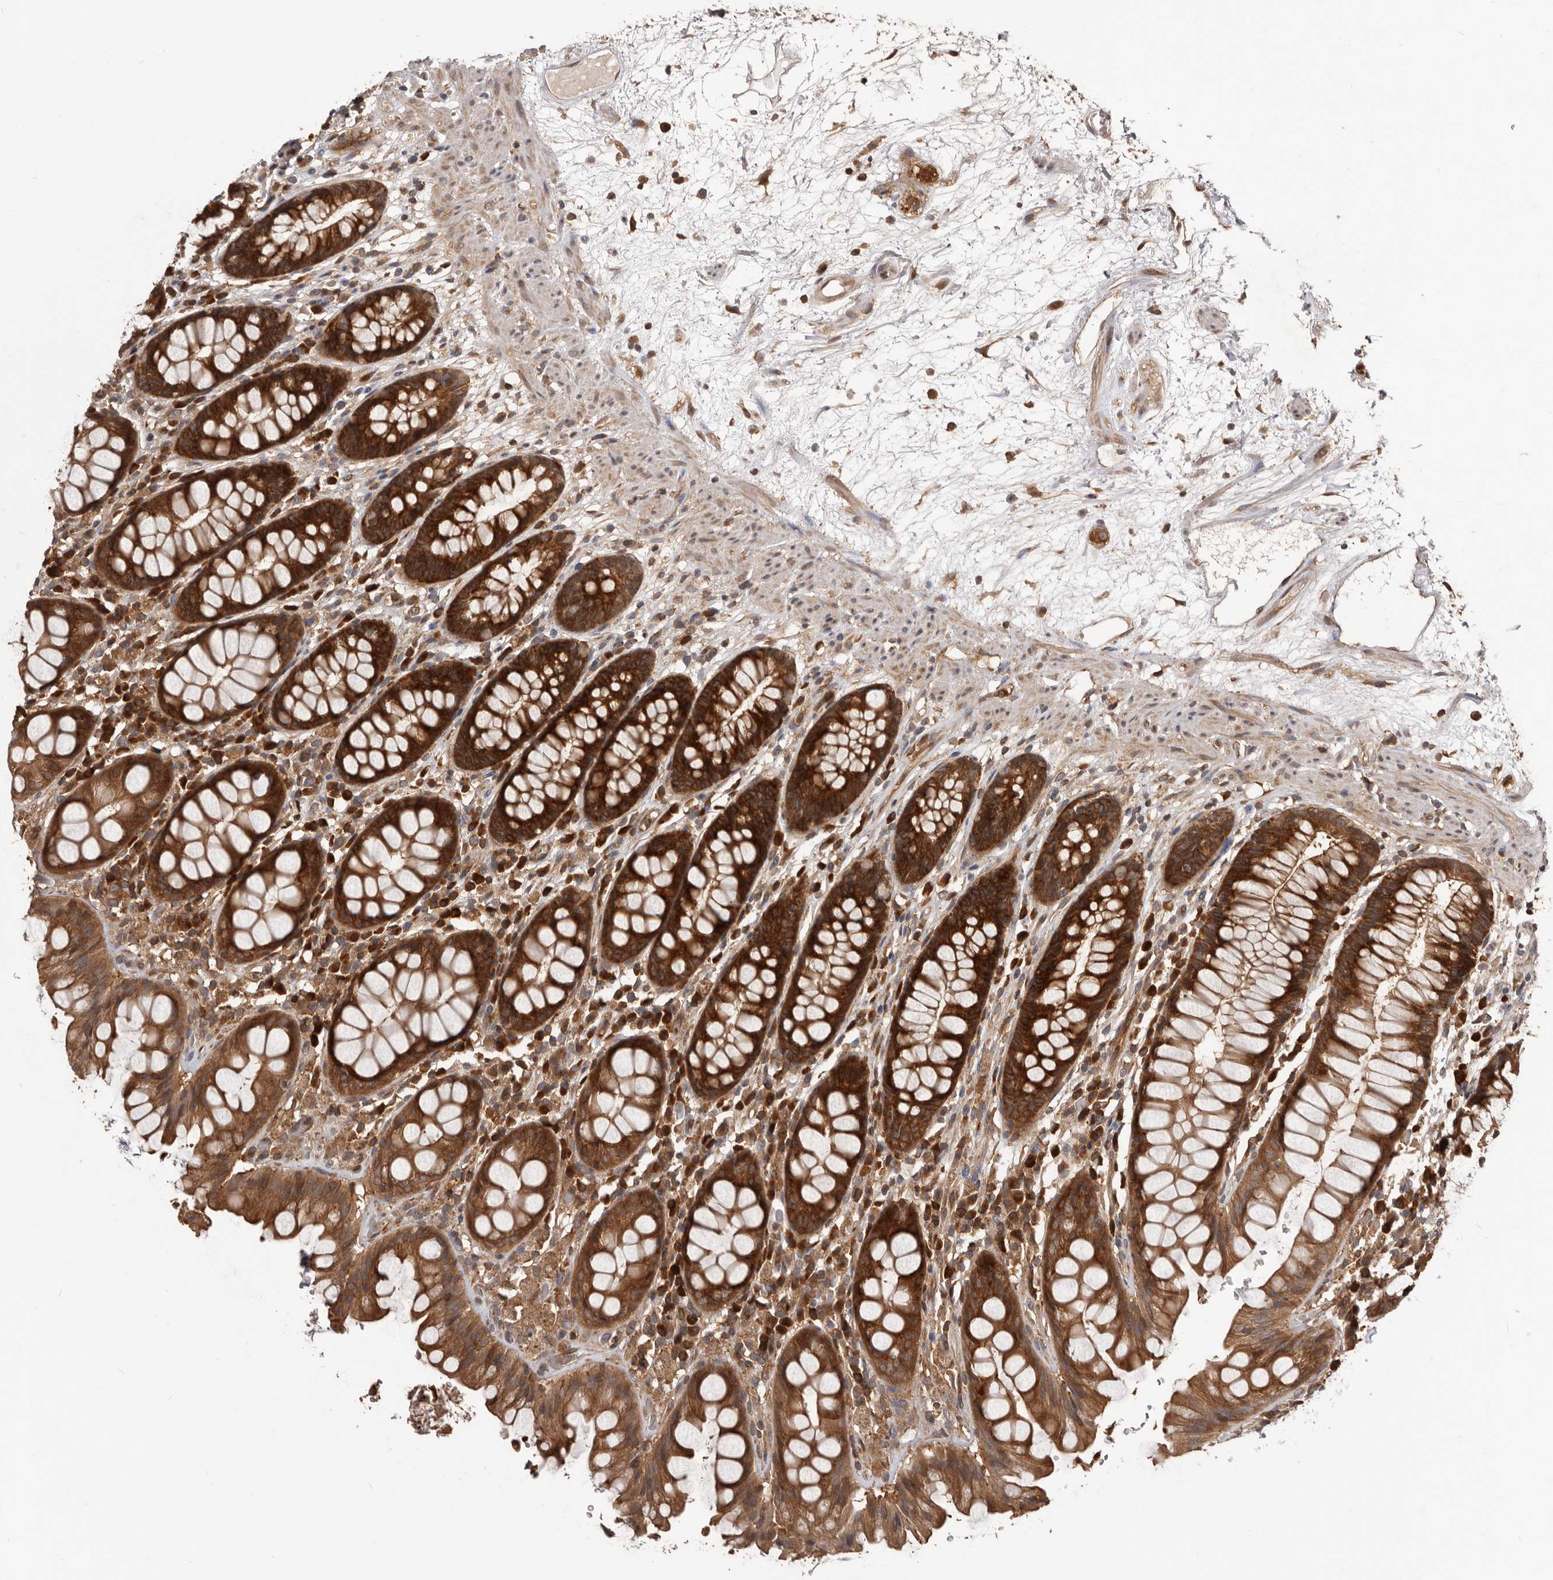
{"staining": {"intensity": "strong", "quantity": ">75%", "location": "cytoplasmic/membranous"}, "tissue": "rectum", "cell_type": "Glandular cells", "image_type": "normal", "snomed": [{"axis": "morphology", "description": "Normal tissue, NOS"}, {"axis": "topography", "description": "Rectum"}], "caption": "Rectum stained for a protein demonstrates strong cytoplasmic/membranous positivity in glandular cells. The staining was performed using DAB to visualize the protein expression in brown, while the nuclei were stained in blue with hematoxylin (Magnification: 20x).", "gene": "HBS1L", "patient": {"sex": "male", "age": 64}}